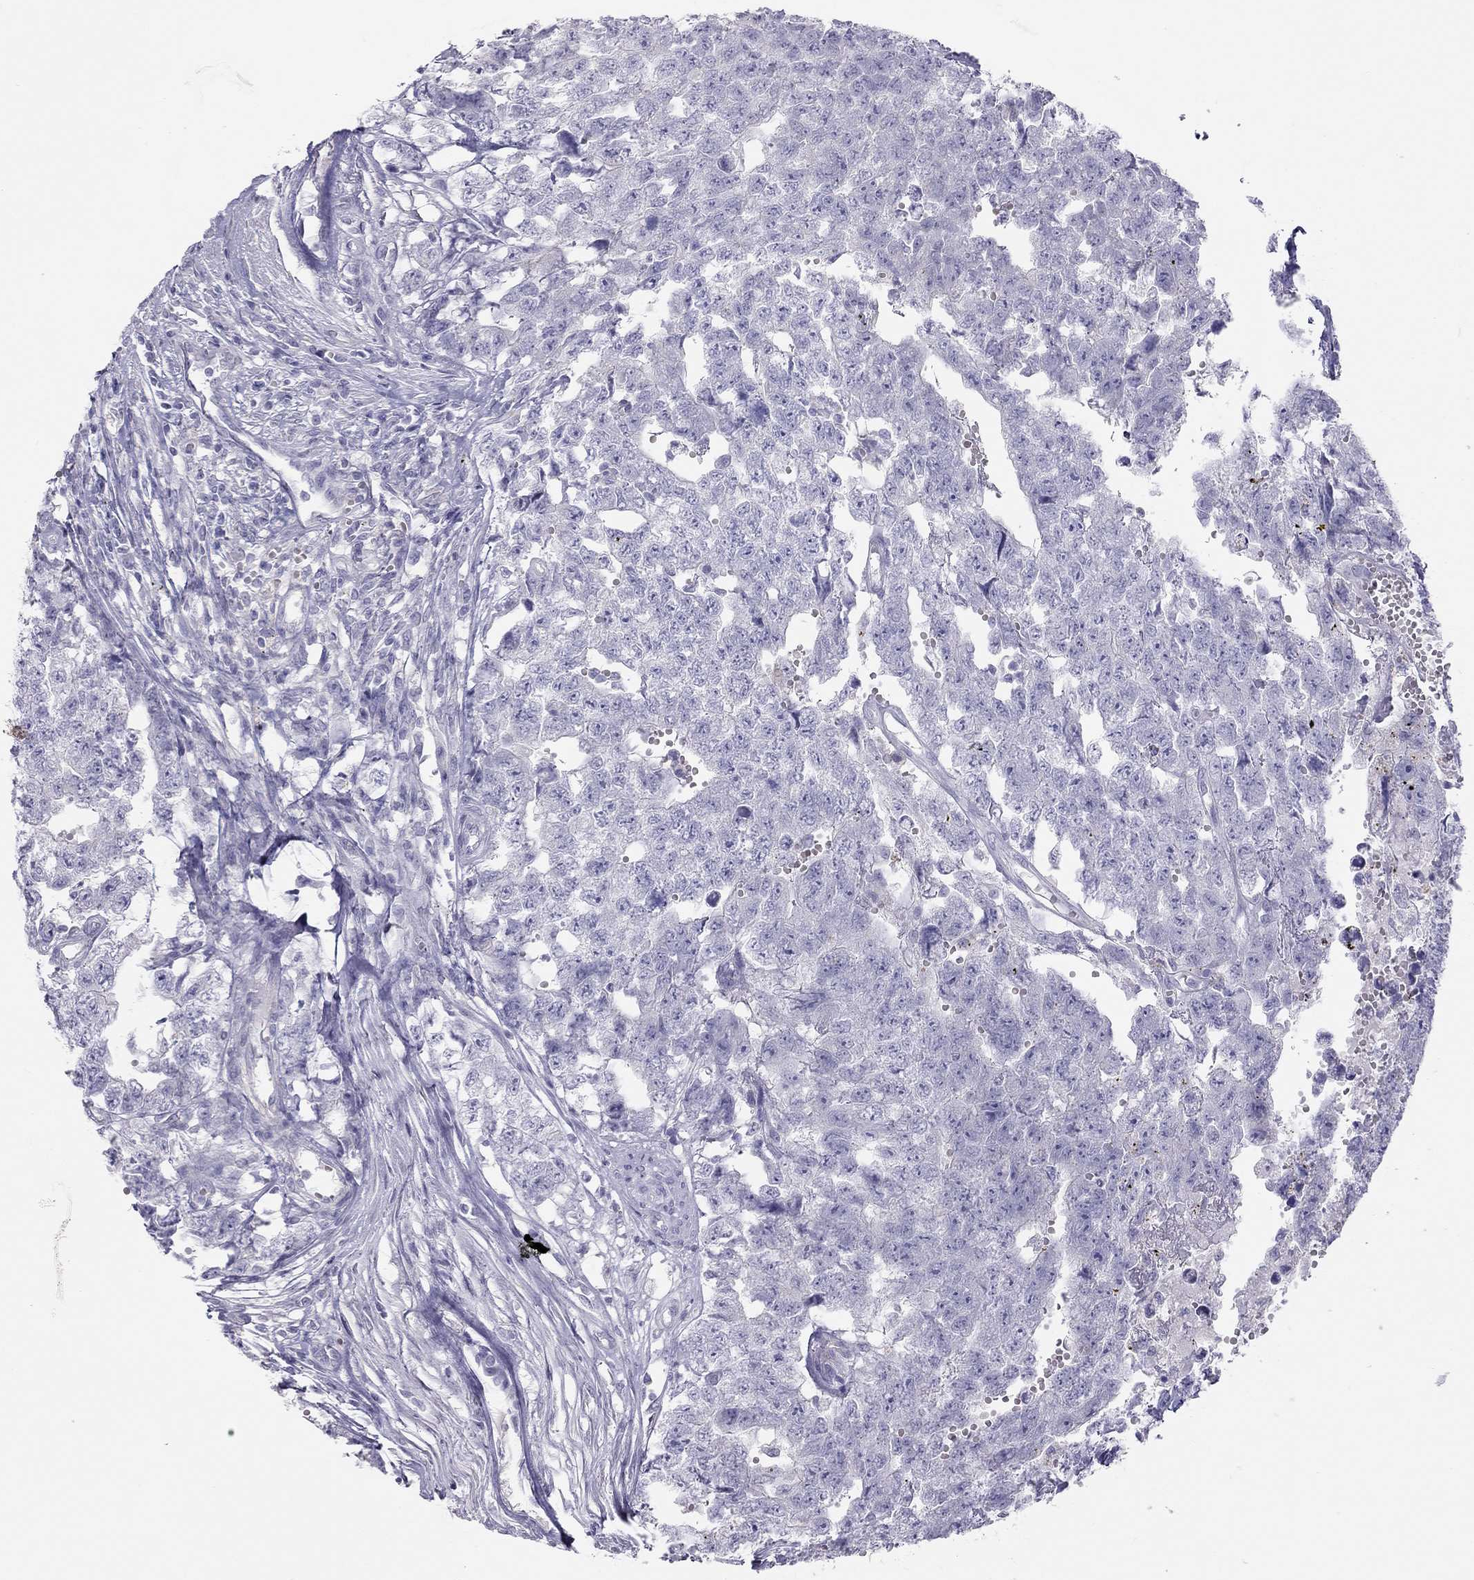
{"staining": {"intensity": "negative", "quantity": "none", "location": "none"}, "tissue": "testis cancer", "cell_type": "Tumor cells", "image_type": "cancer", "snomed": [{"axis": "morphology", "description": "Seminoma, NOS"}, {"axis": "morphology", "description": "Carcinoma, Embryonal, NOS"}, {"axis": "topography", "description": "Testis"}], "caption": "DAB immunohistochemical staining of testis cancer reveals no significant staining in tumor cells.", "gene": "SPATA12", "patient": {"sex": "male", "age": 22}}